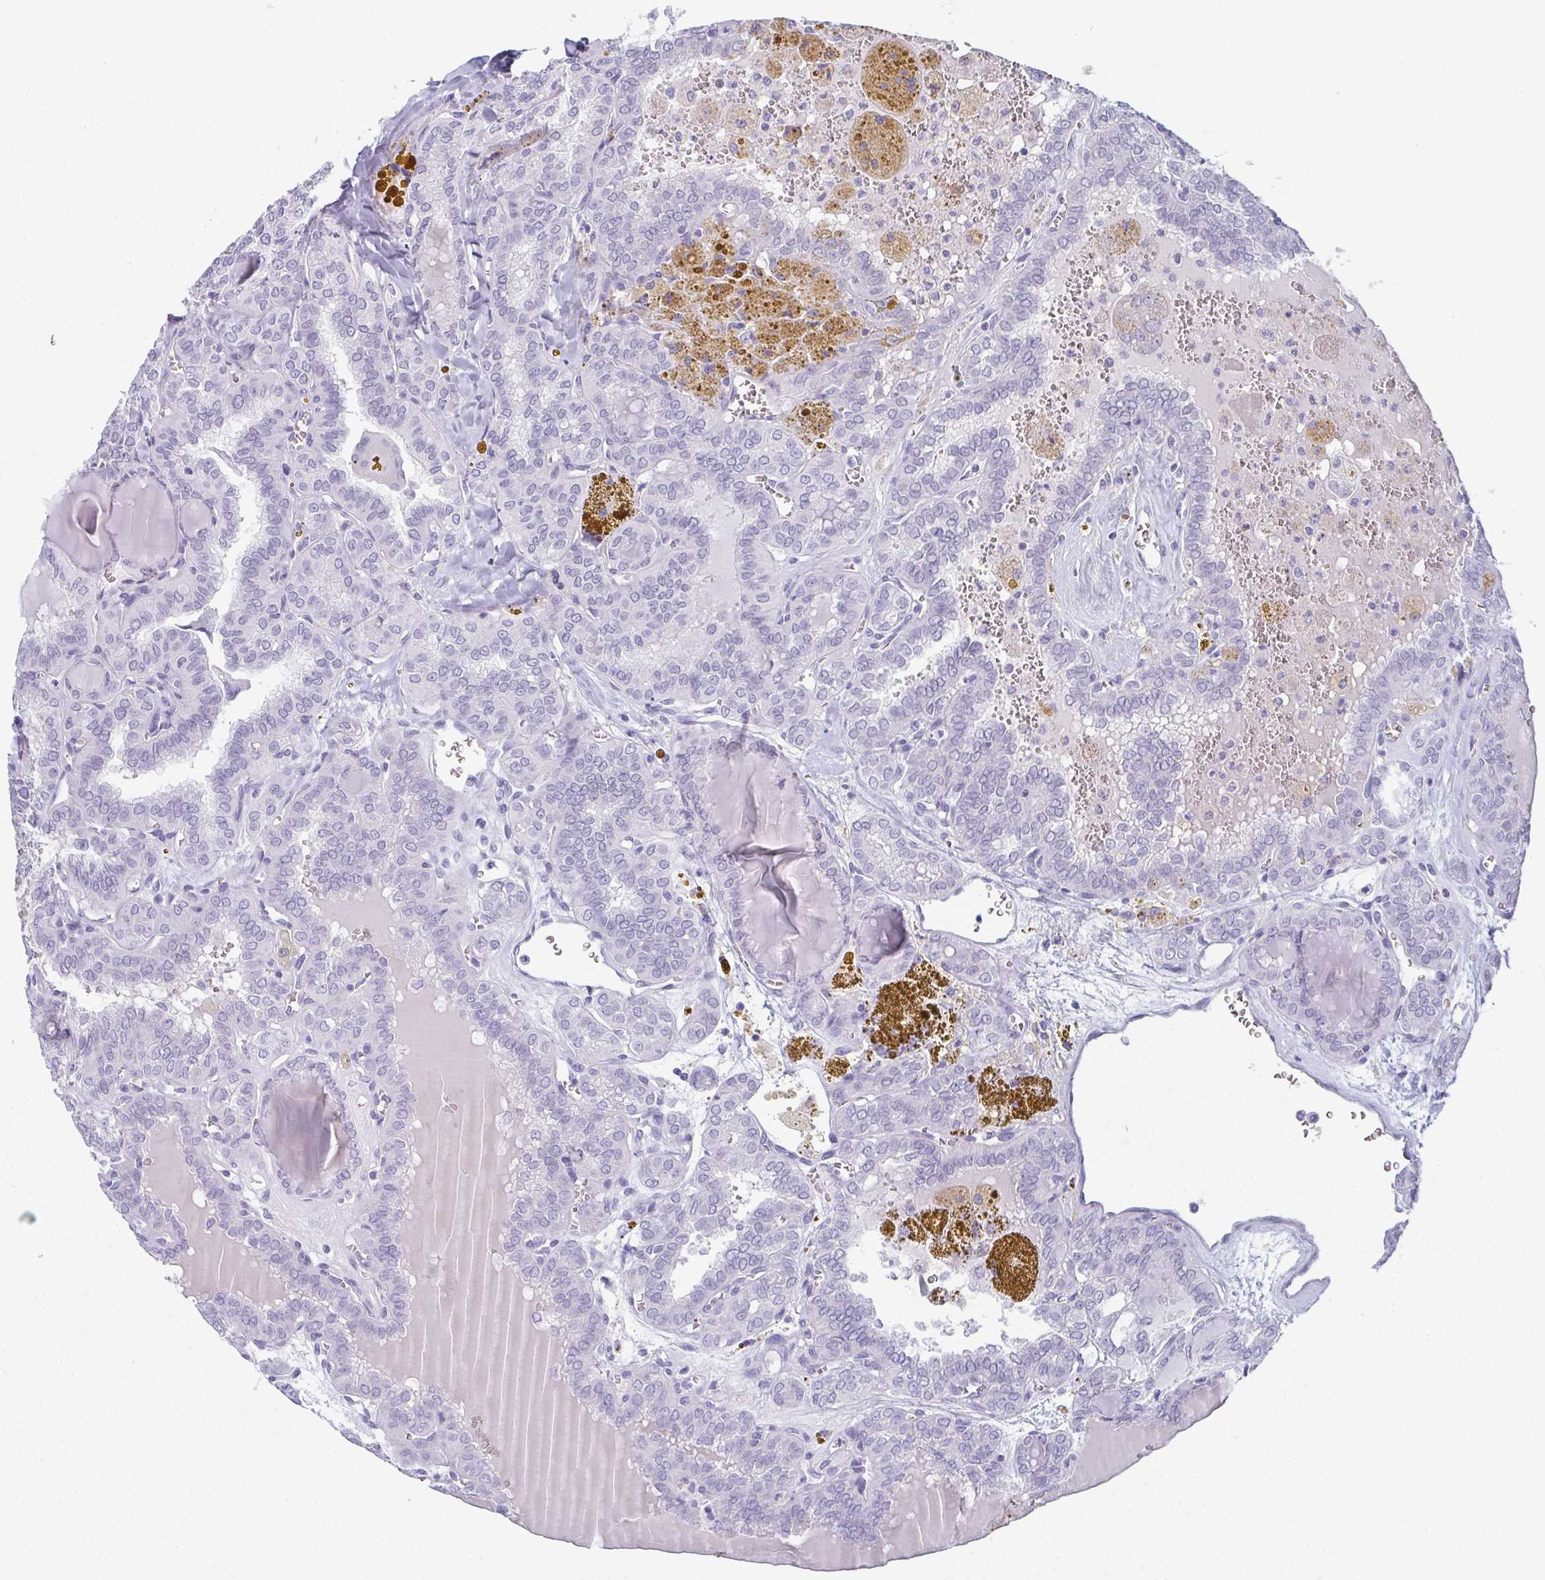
{"staining": {"intensity": "negative", "quantity": "none", "location": "none"}, "tissue": "thyroid cancer", "cell_type": "Tumor cells", "image_type": "cancer", "snomed": [{"axis": "morphology", "description": "Papillary adenocarcinoma, NOS"}, {"axis": "topography", "description": "Thyroid gland"}], "caption": "Tumor cells are negative for protein expression in human papillary adenocarcinoma (thyroid). Nuclei are stained in blue.", "gene": "SLC36A2", "patient": {"sex": "female", "age": 41}}